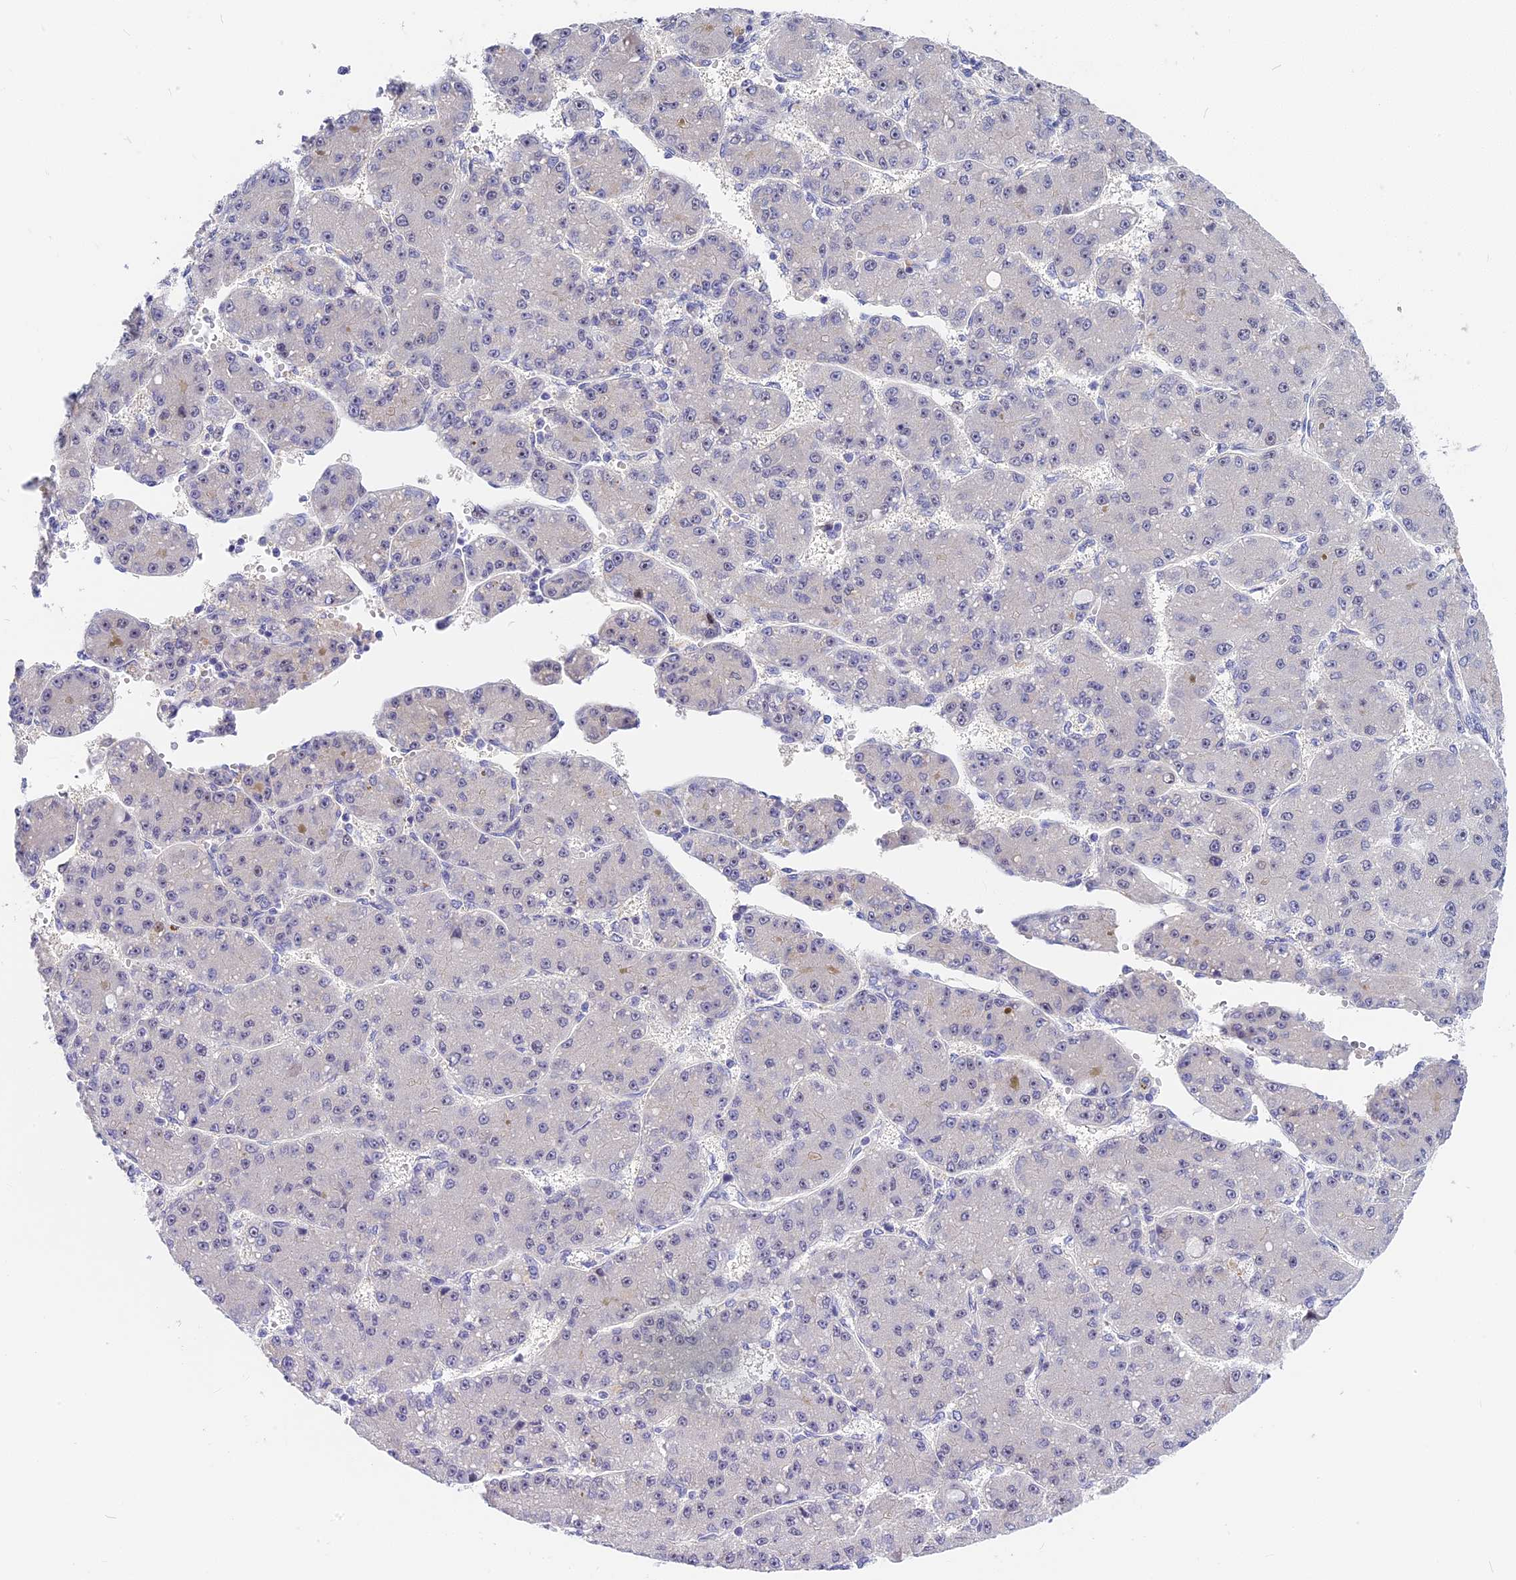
{"staining": {"intensity": "negative", "quantity": "none", "location": "none"}, "tissue": "liver cancer", "cell_type": "Tumor cells", "image_type": "cancer", "snomed": [{"axis": "morphology", "description": "Carcinoma, Hepatocellular, NOS"}, {"axis": "topography", "description": "Liver"}], "caption": "Human liver cancer stained for a protein using immunohistochemistry (IHC) displays no expression in tumor cells.", "gene": "MIDN", "patient": {"sex": "male", "age": 67}}